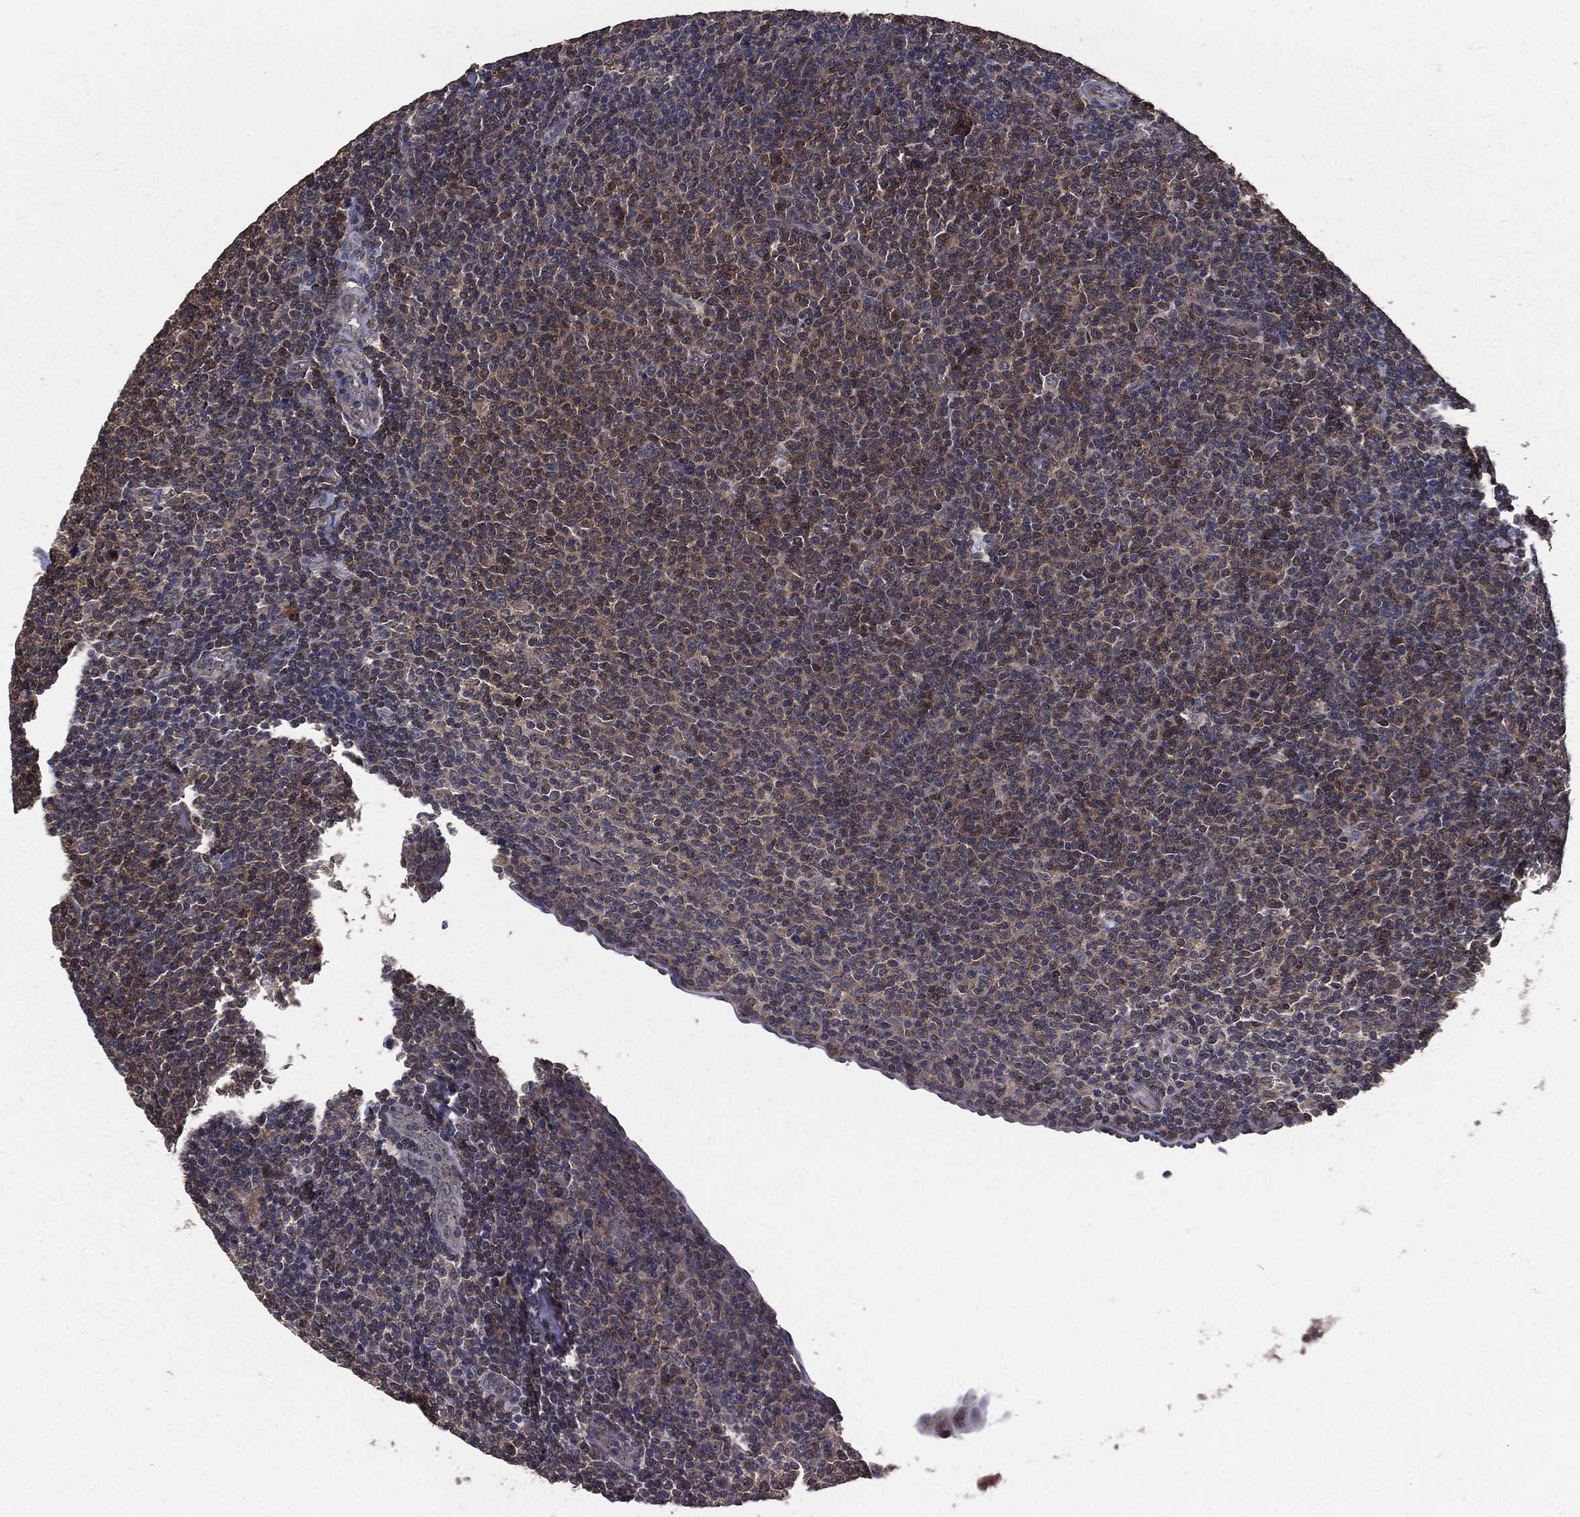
{"staining": {"intensity": "weak", "quantity": "25%-75%", "location": "cytoplasmic/membranous"}, "tissue": "lymphoma", "cell_type": "Tumor cells", "image_type": "cancer", "snomed": [{"axis": "morphology", "description": "Malignant lymphoma, non-Hodgkin's type, Low grade"}, {"axis": "topography", "description": "Lymph node"}], "caption": "Immunohistochemistry (IHC) of lymphoma displays low levels of weak cytoplasmic/membranous positivity in approximately 25%-75% of tumor cells.", "gene": "PCNT", "patient": {"sex": "male", "age": 52}}